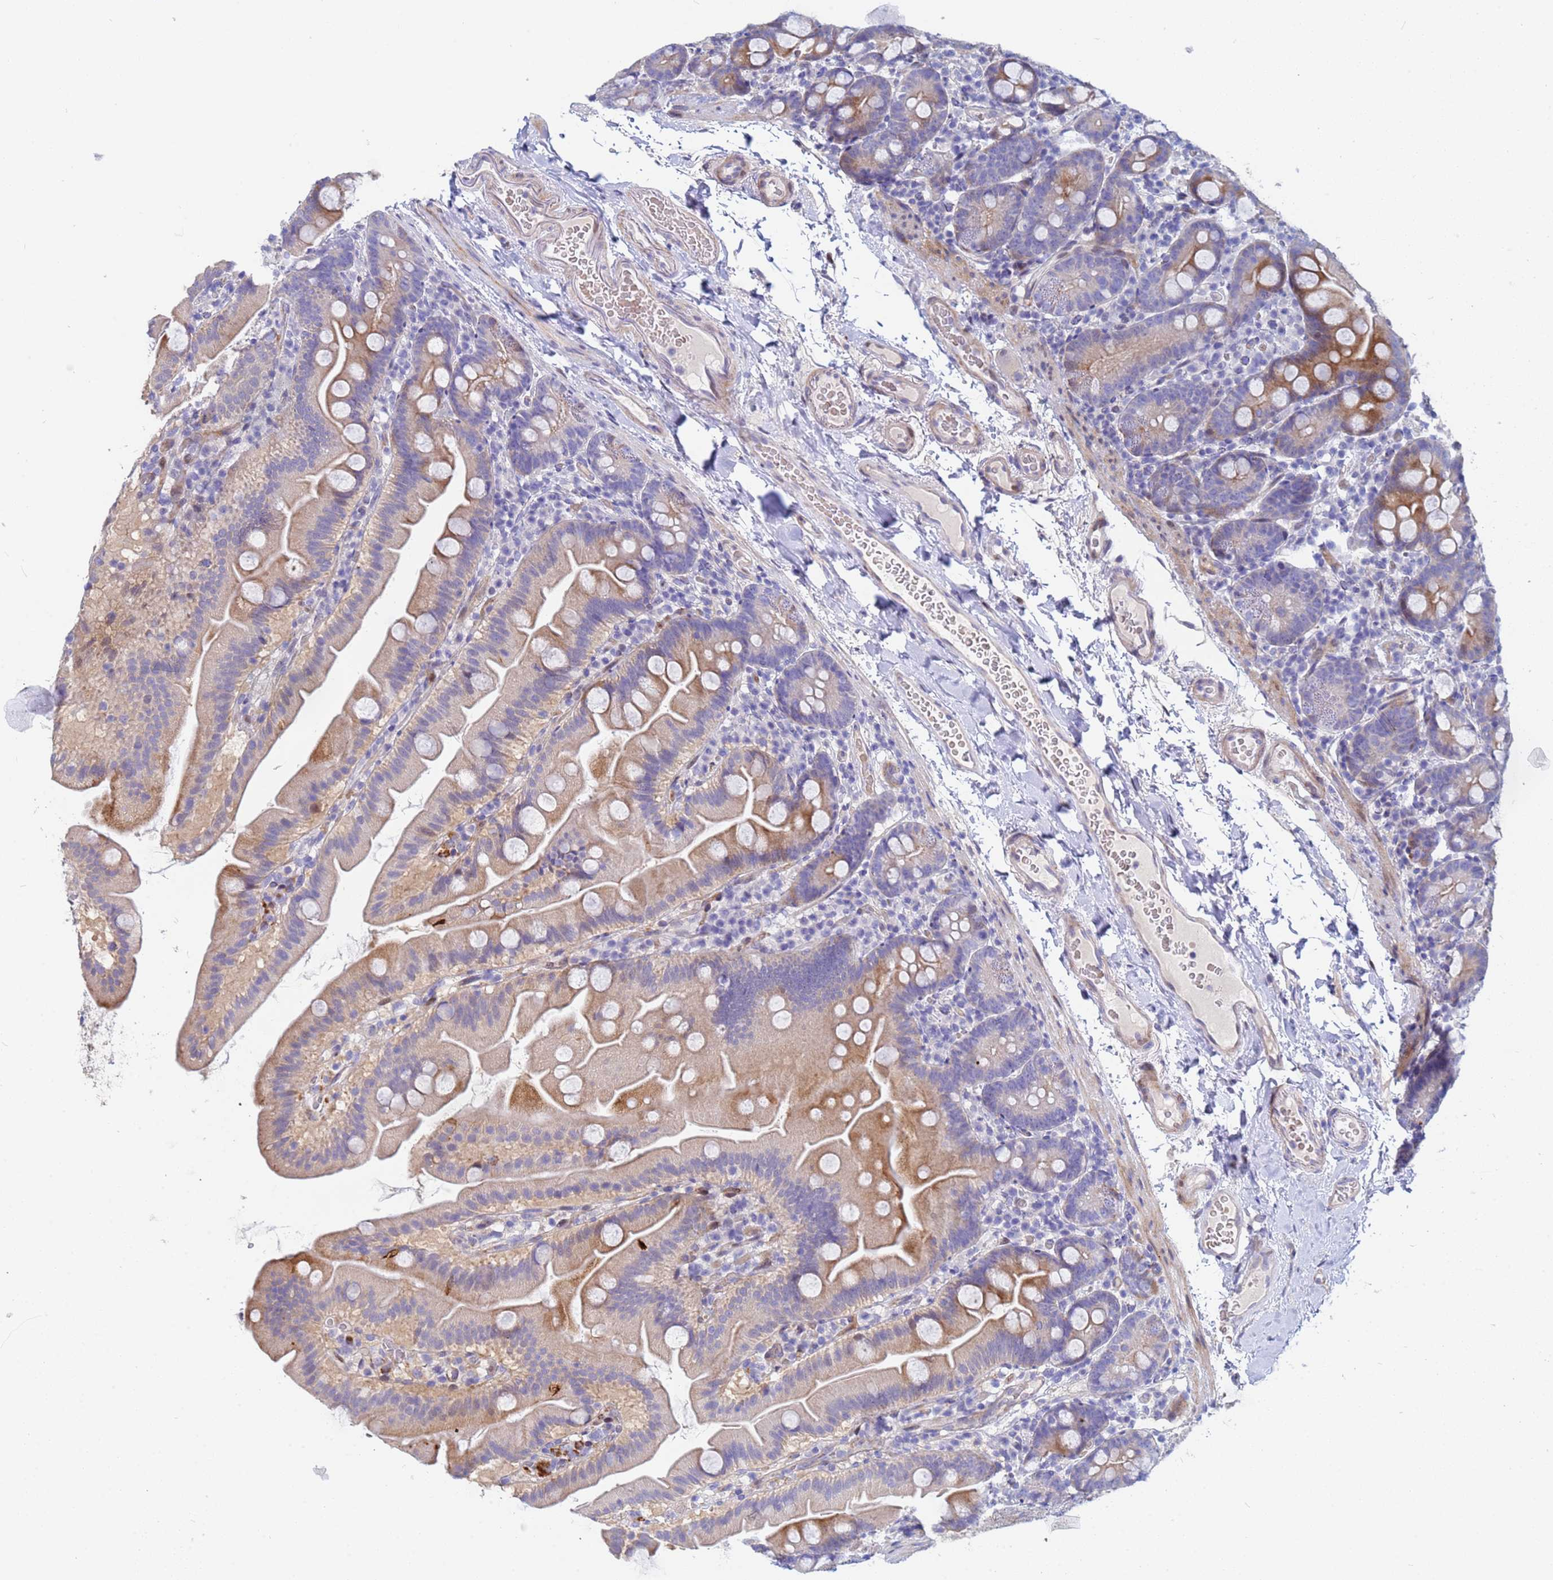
{"staining": {"intensity": "moderate", "quantity": "25%-75%", "location": "cytoplasmic/membranous"}, "tissue": "small intestine", "cell_type": "Glandular cells", "image_type": "normal", "snomed": [{"axis": "morphology", "description": "Normal tissue, NOS"}, {"axis": "topography", "description": "Small intestine"}], "caption": "A high-resolution histopathology image shows immunohistochemistry (IHC) staining of unremarkable small intestine, which displays moderate cytoplasmic/membranous expression in approximately 25%-75% of glandular cells.", "gene": "PPP6R1", "patient": {"sex": "female", "age": 68}}